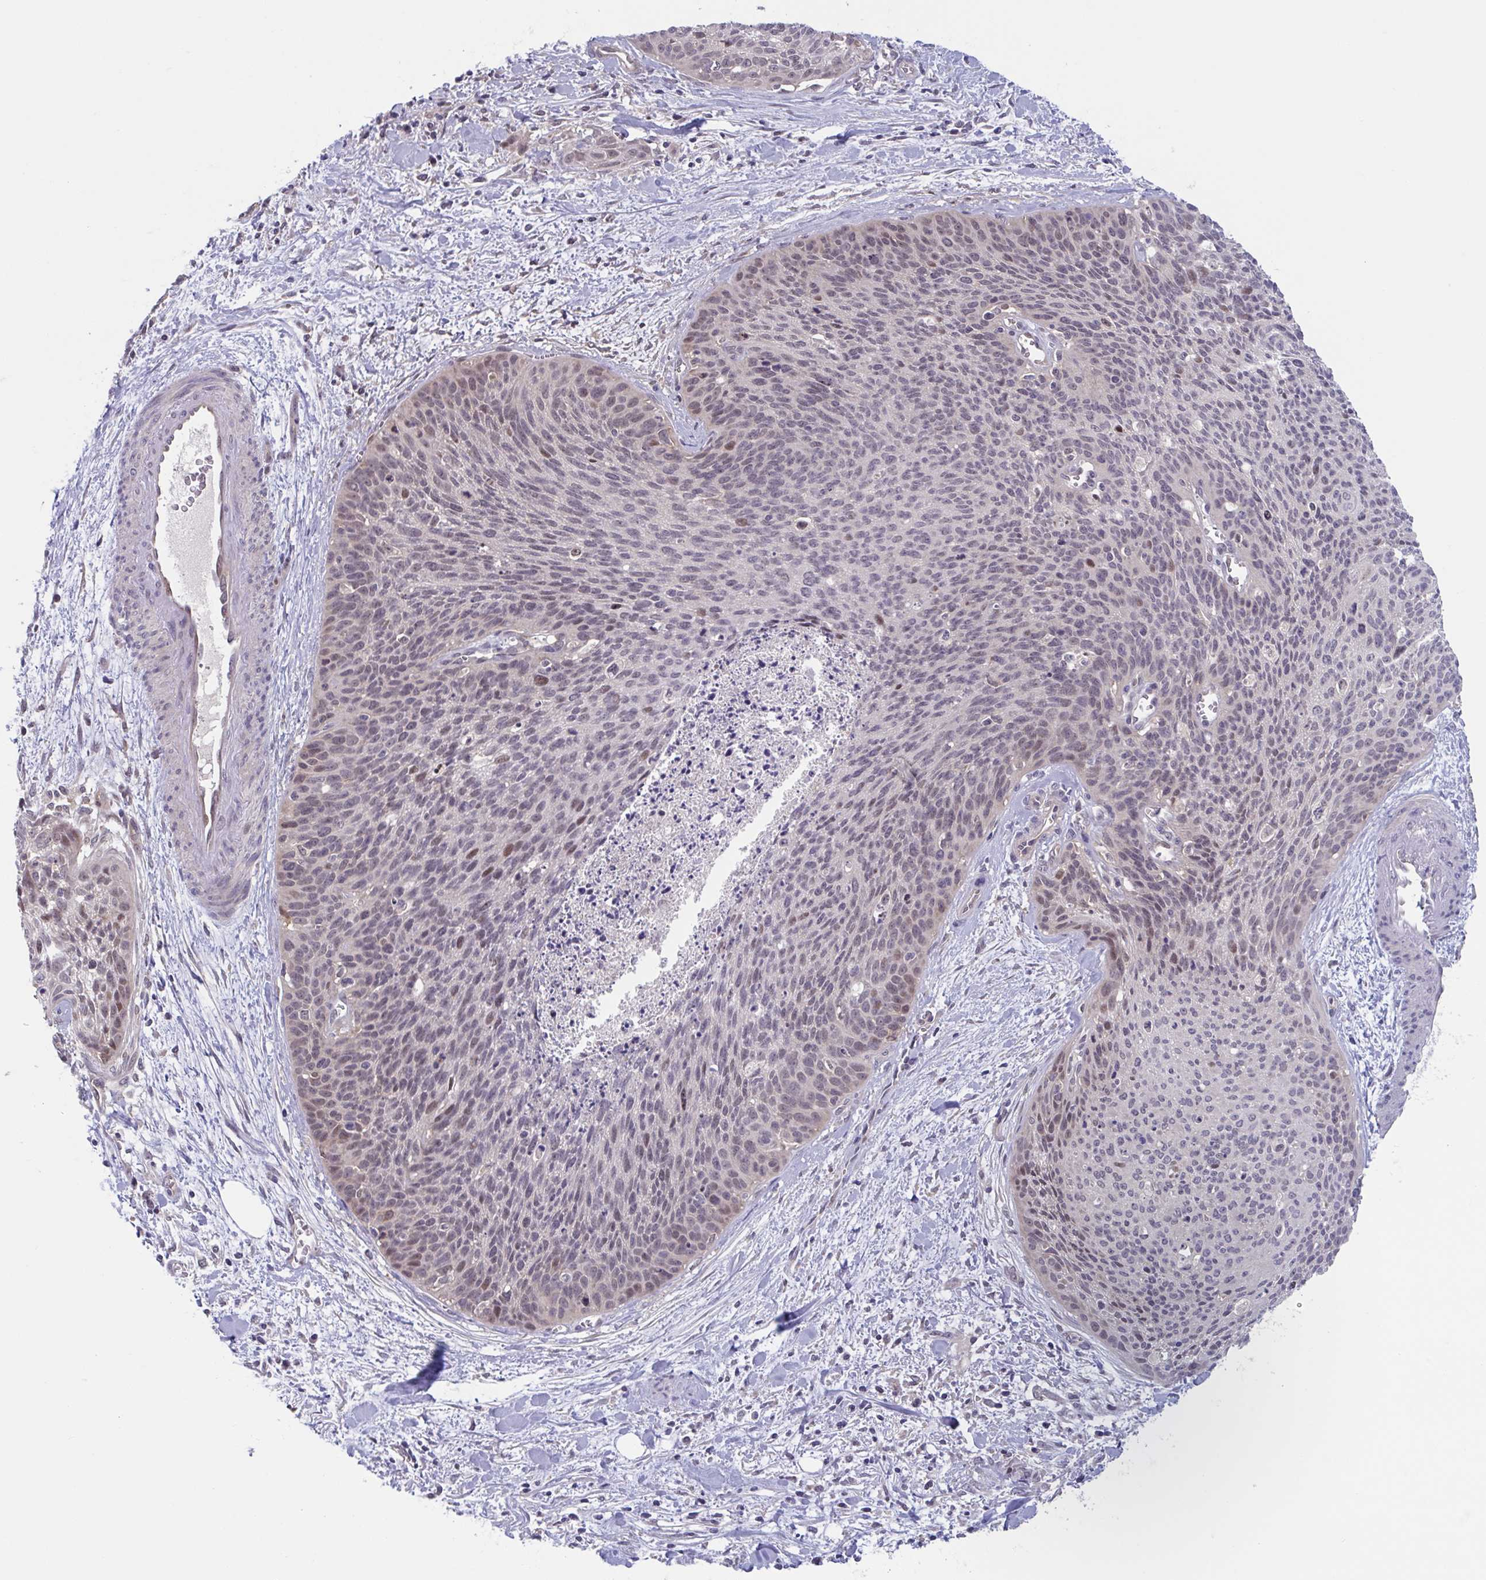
{"staining": {"intensity": "moderate", "quantity": "<25%", "location": "nuclear"}, "tissue": "cervical cancer", "cell_type": "Tumor cells", "image_type": "cancer", "snomed": [{"axis": "morphology", "description": "Squamous cell carcinoma, NOS"}, {"axis": "topography", "description": "Cervix"}], "caption": "Approximately <25% of tumor cells in human cervical cancer (squamous cell carcinoma) demonstrate moderate nuclear protein staining as visualized by brown immunohistochemical staining.", "gene": "RIOK1", "patient": {"sex": "female", "age": 55}}